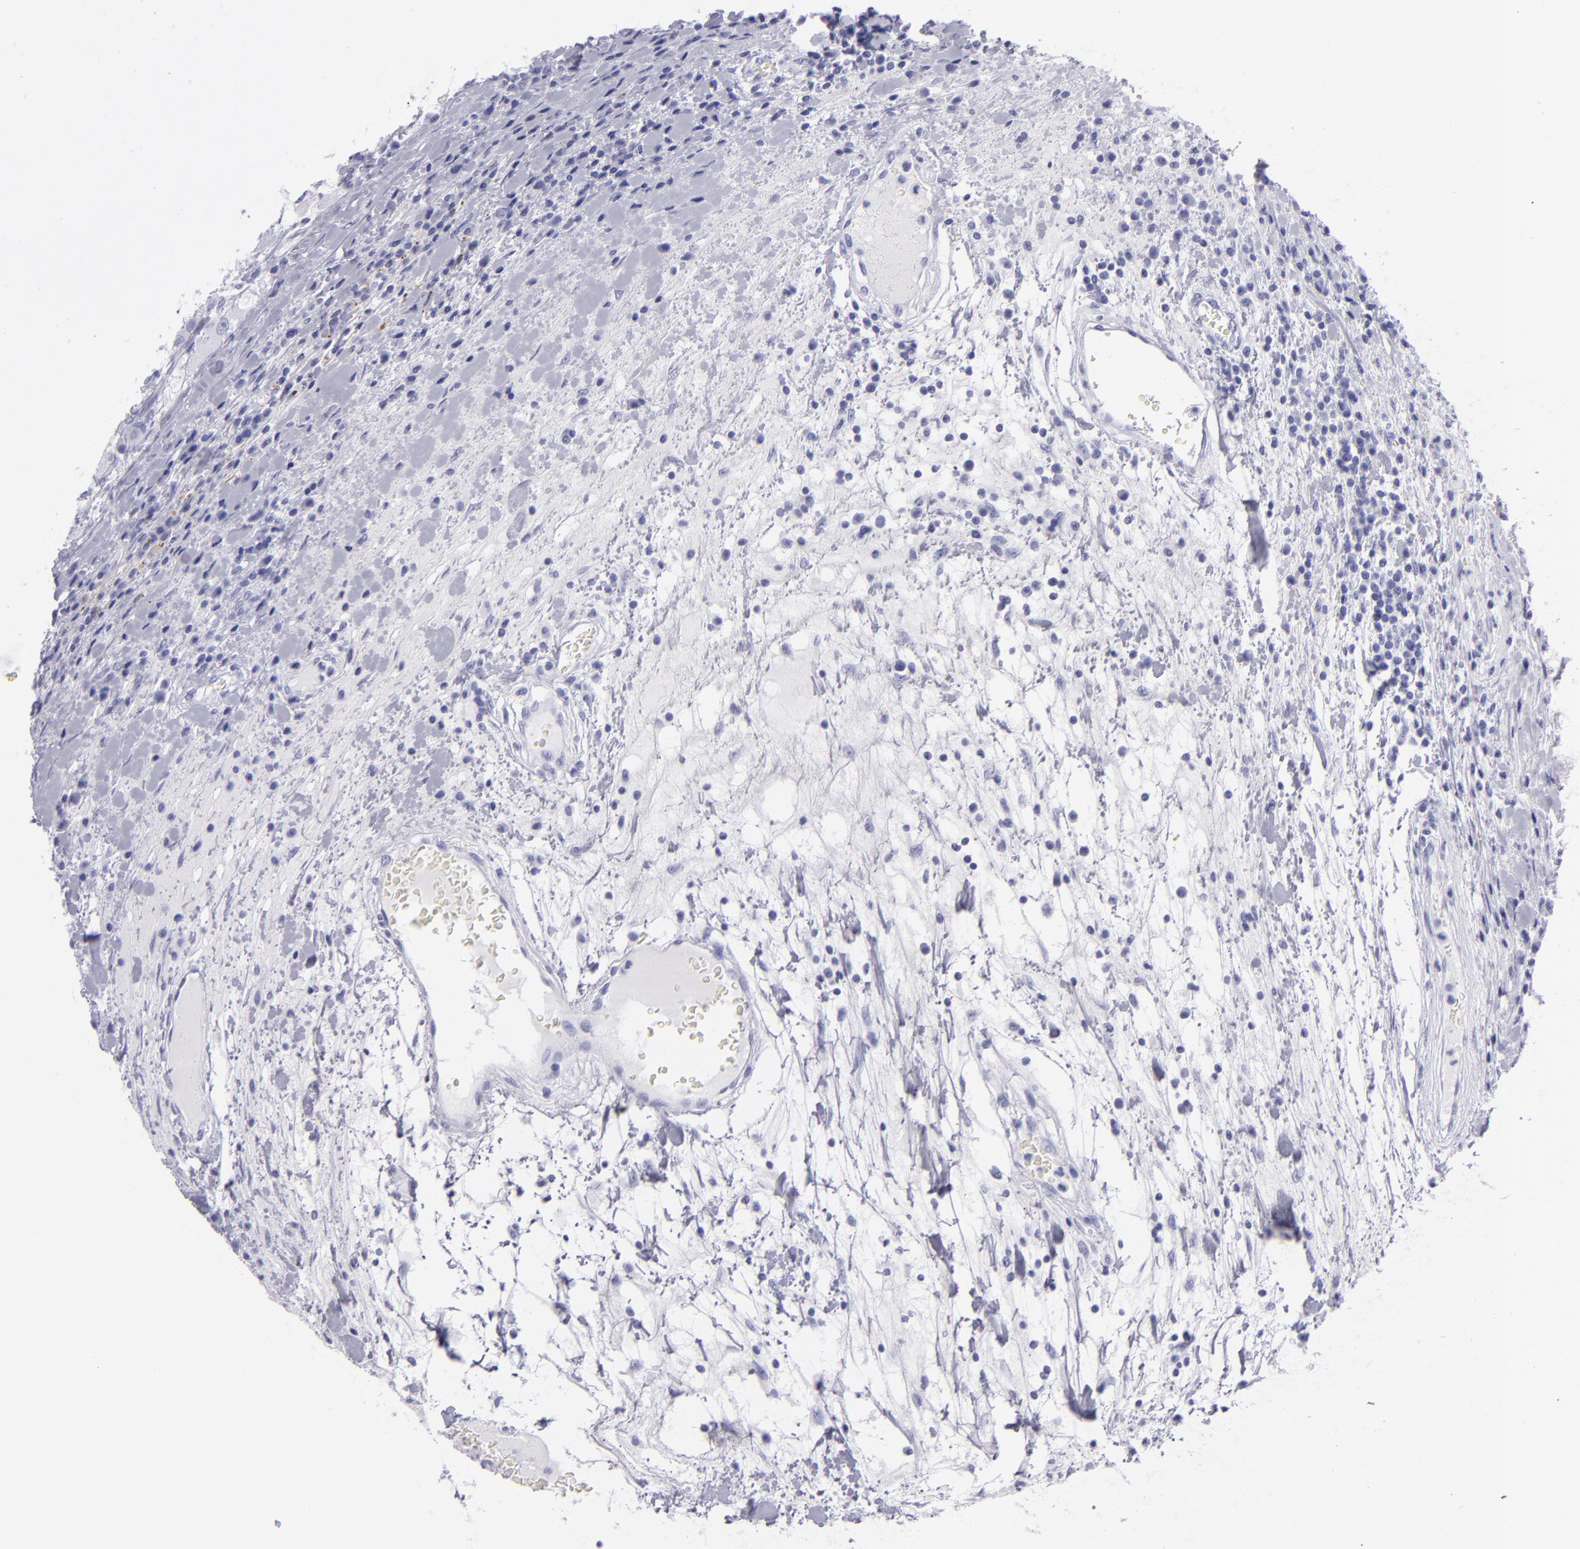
{"staining": {"intensity": "negative", "quantity": "none", "location": "none"}, "tissue": "renal cancer", "cell_type": "Tumor cells", "image_type": "cancer", "snomed": [{"axis": "morphology", "description": "Adenocarcinoma, NOS"}, {"axis": "topography", "description": "Kidney"}], "caption": "IHC of renal cancer shows no staining in tumor cells.", "gene": "PVALB", "patient": {"sex": "female", "age": 73}}